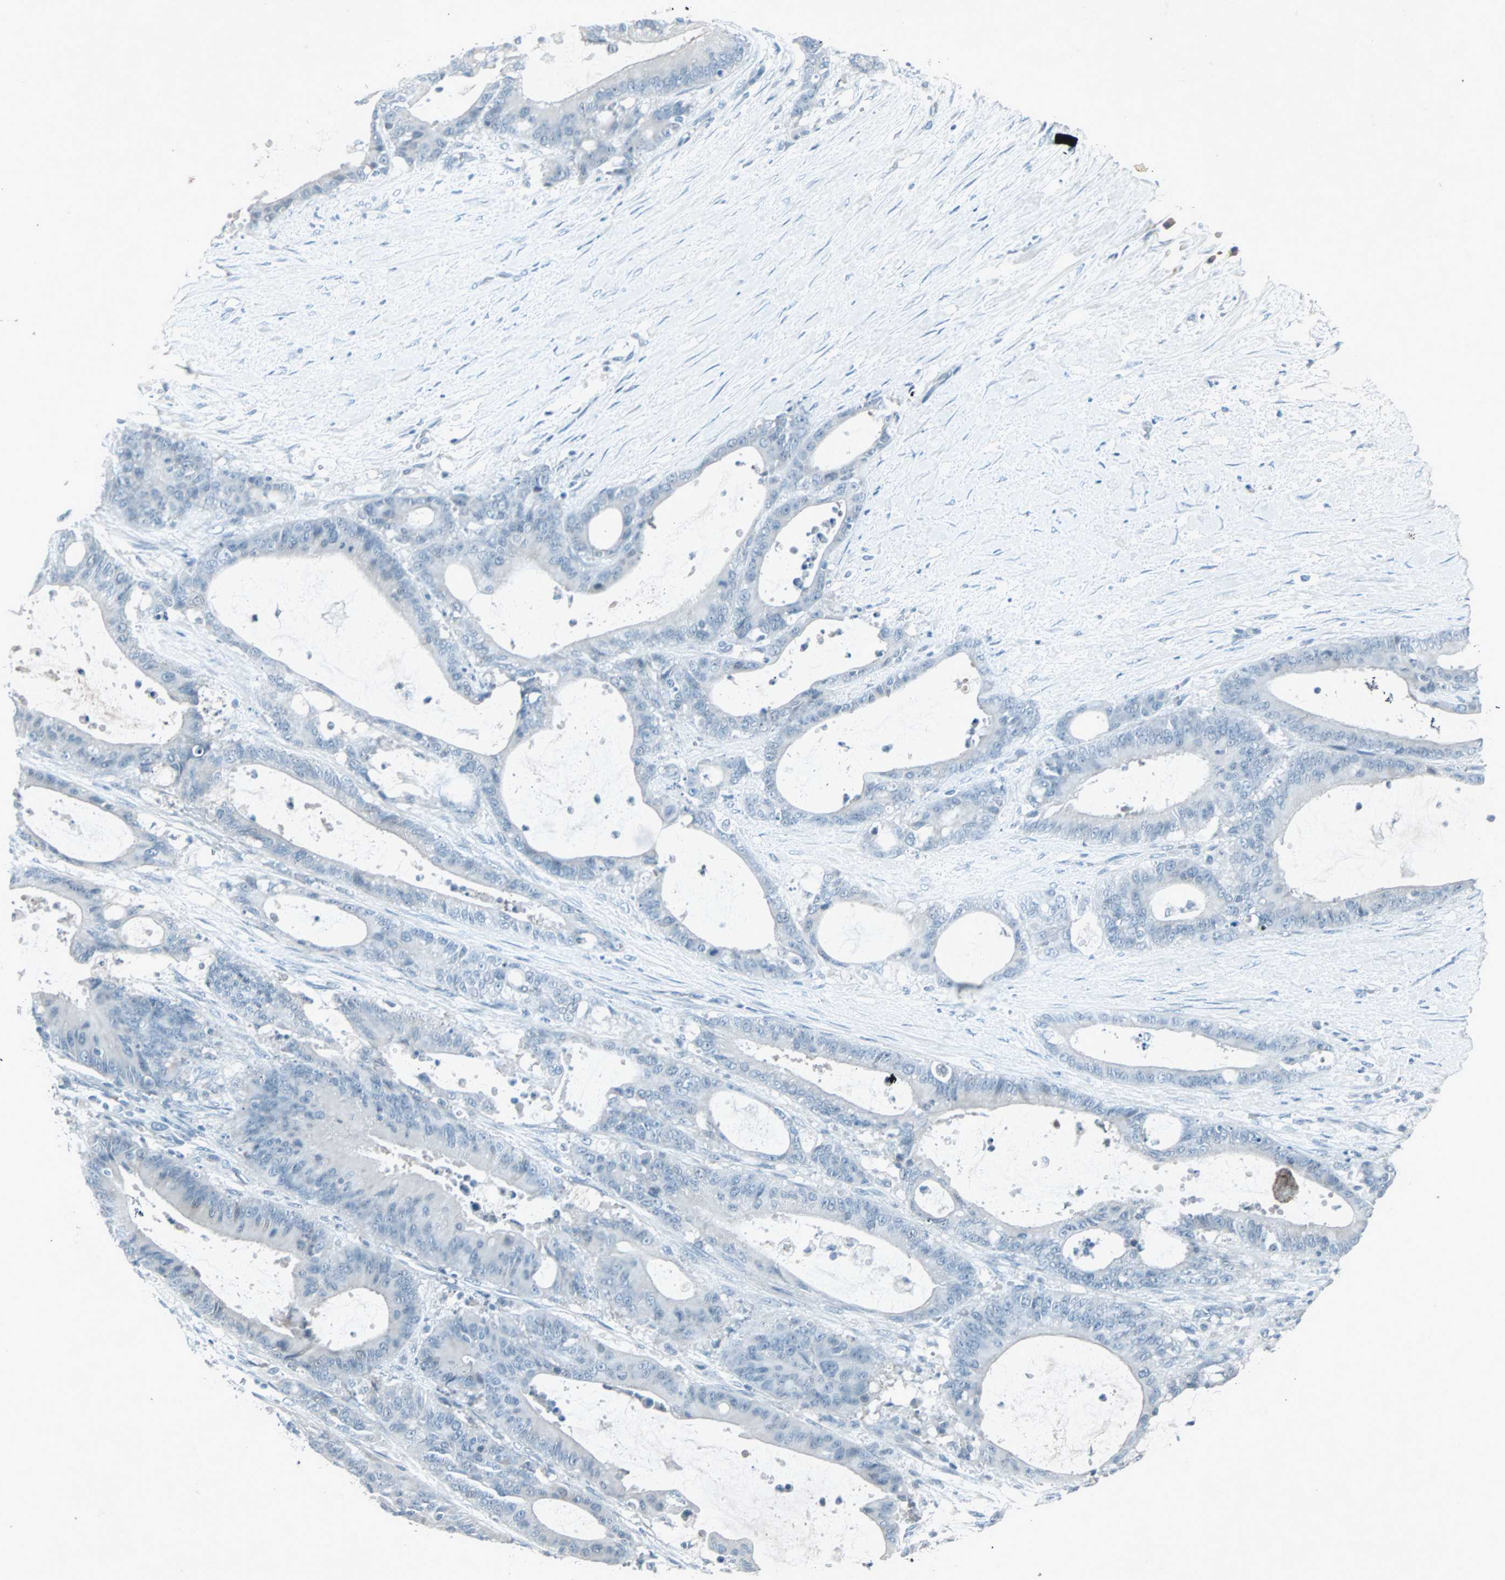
{"staining": {"intensity": "negative", "quantity": "none", "location": "none"}, "tissue": "liver cancer", "cell_type": "Tumor cells", "image_type": "cancer", "snomed": [{"axis": "morphology", "description": "Cholangiocarcinoma"}, {"axis": "topography", "description": "Liver"}], "caption": "An image of human liver cholangiocarcinoma is negative for staining in tumor cells.", "gene": "LANCL3", "patient": {"sex": "female", "age": 73}}